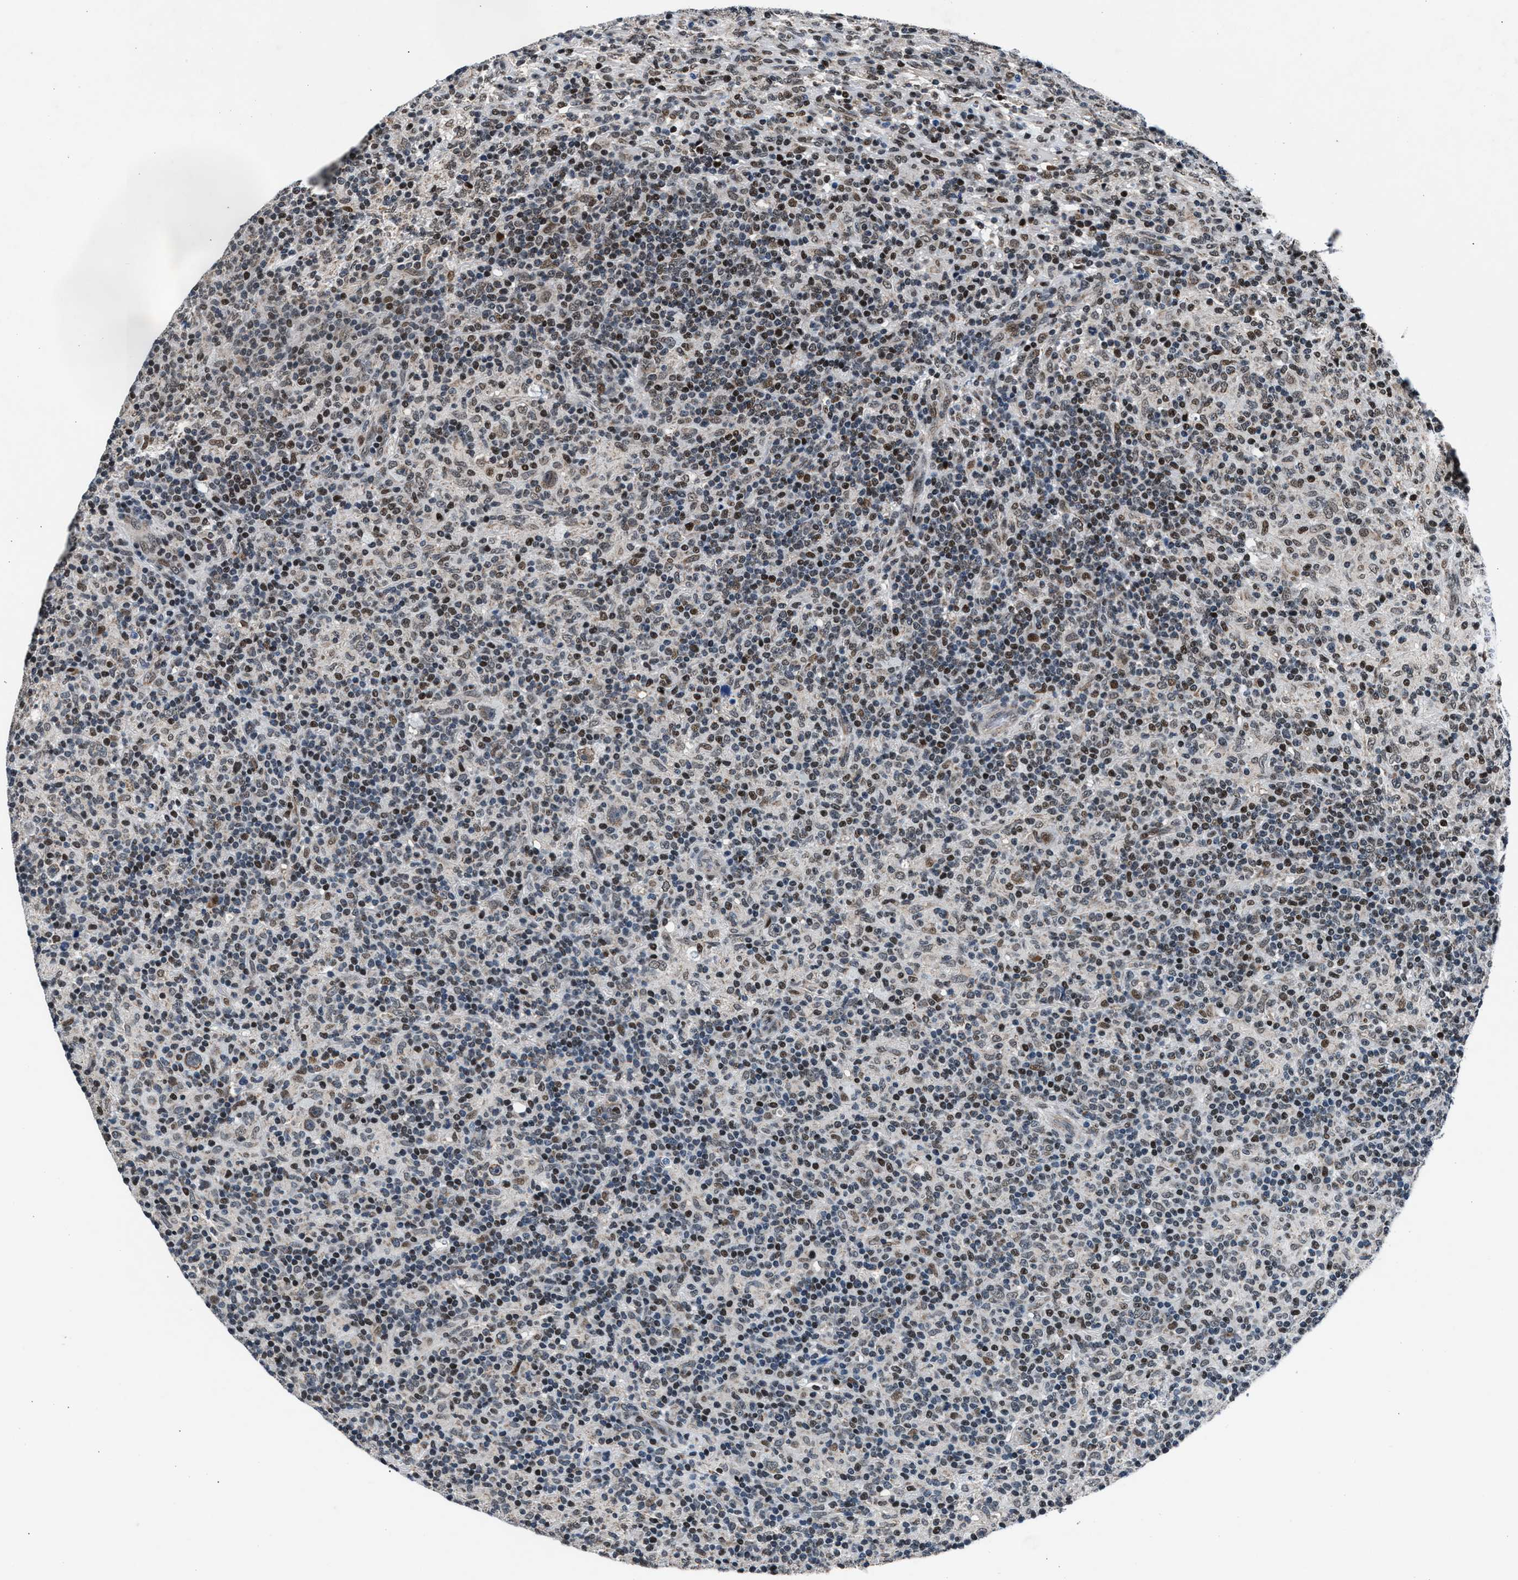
{"staining": {"intensity": "weak", "quantity": ">75%", "location": "cytoplasmic/membranous"}, "tissue": "lymphoma", "cell_type": "Tumor cells", "image_type": "cancer", "snomed": [{"axis": "morphology", "description": "Hodgkin's disease, NOS"}, {"axis": "topography", "description": "Lymph node"}], "caption": "Immunohistochemistry micrograph of human lymphoma stained for a protein (brown), which displays low levels of weak cytoplasmic/membranous staining in approximately >75% of tumor cells.", "gene": "PRRC2B", "patient": {"sex": "male", "age": 70}}